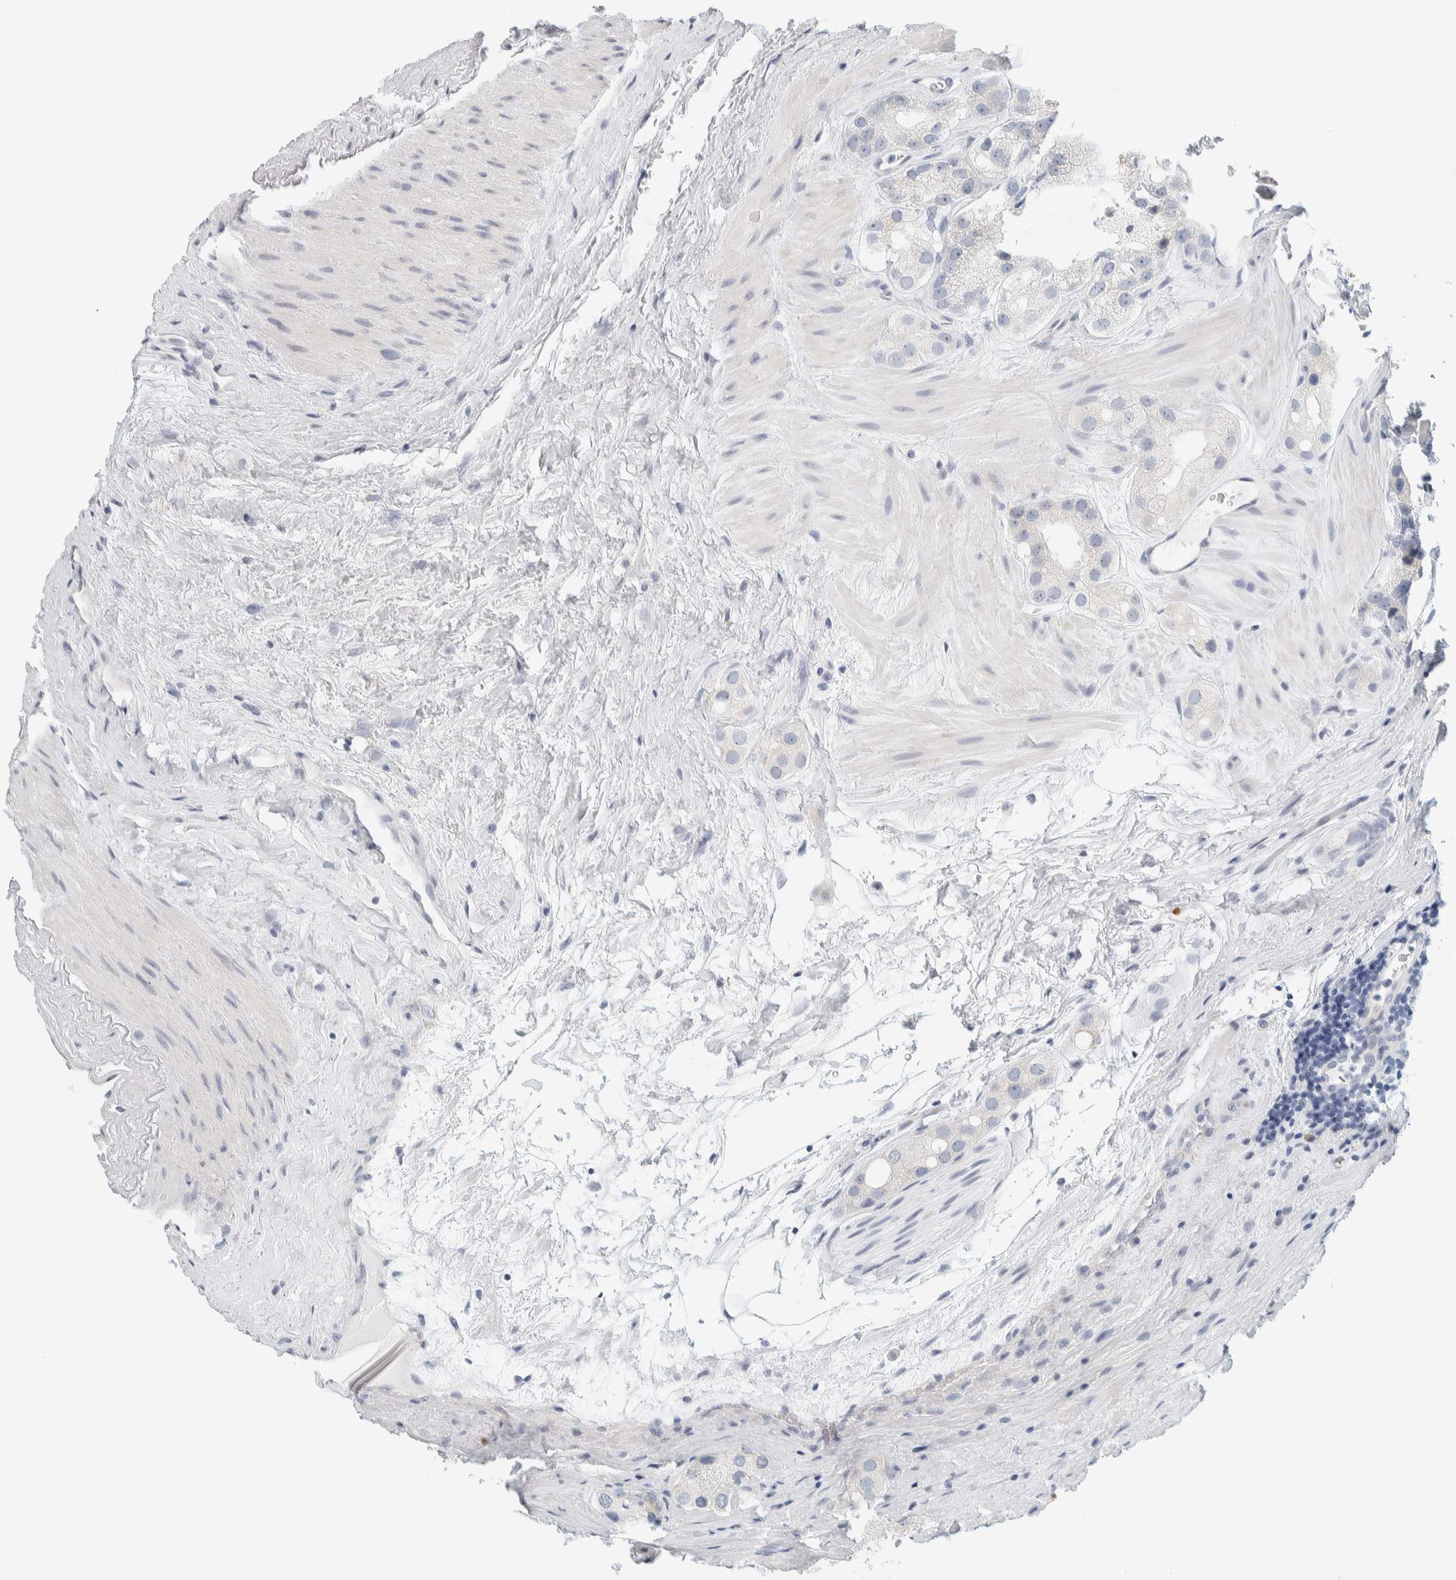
{"staining": {"intensity": "negative", "quantity": "none", "location": "none"}, "tissue": "prostate cancer", "cell_type": "Tumor cells", "image_type": "cancer", "snomed": [{"axis": "morphology", "description": "Adenocarcinoma, High grade"}, {"axis": "topography", "description": "Prostate"}], "caption": "Prostate cancer stained for a protein using IHC reveals no positivity tumor cells.", "gene": "ARHGAP27", "patient": {"sex": "male", "age": 63}}